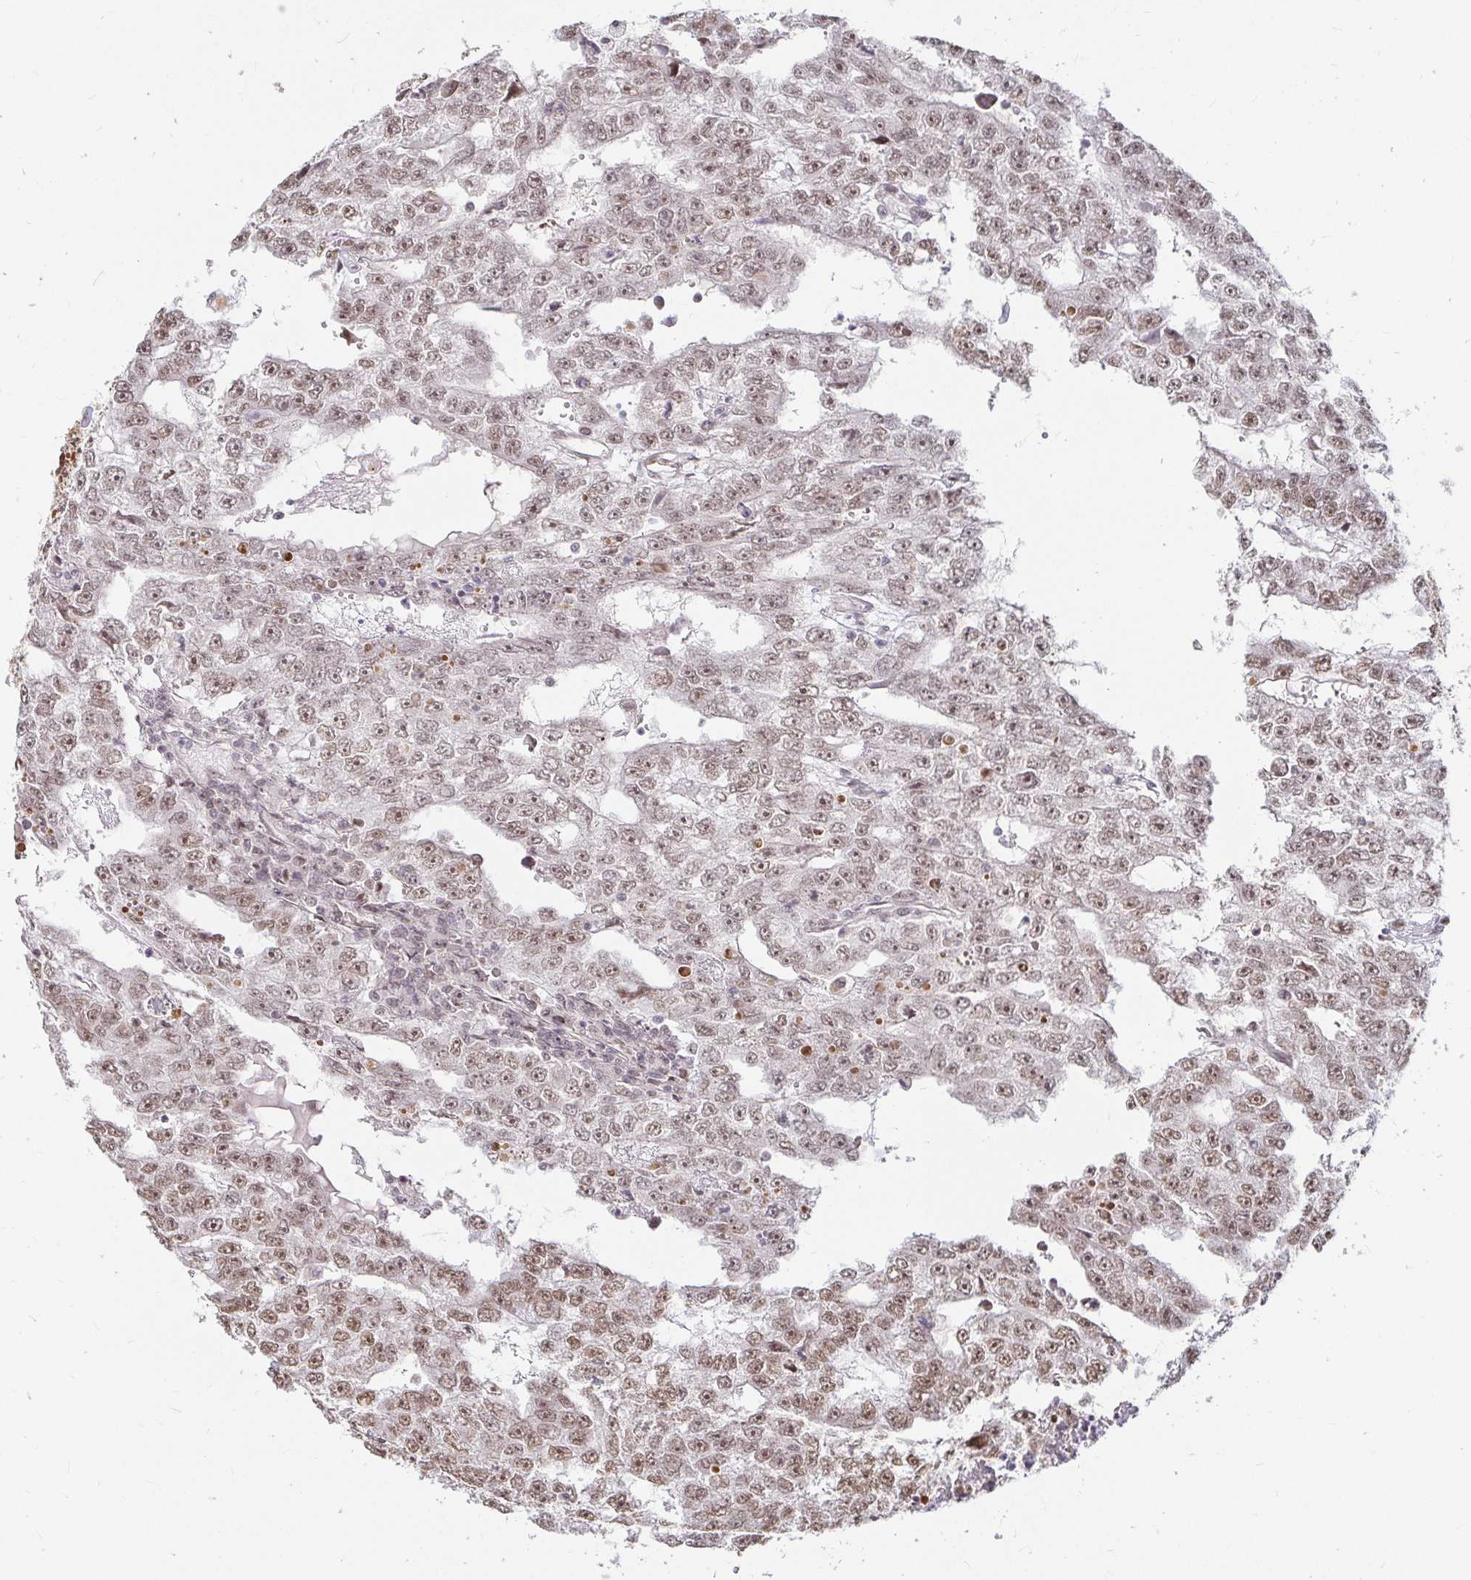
{"staining": {"intensity": "moderate", "quantity": ">75%", "location": "nuclear"}, "tissue": "testis cancer", "cell_type": "Tumor cells", "image_type": "cancer", "snomed": [{"axis": "morphology", "description": "Carcinoma, Embryonal, NOS"}, {"axis": "topography", "description": "Testis"}], "caption": "A medium amount of moderate nuclear staining is appreciated in approximately >75% of tumor cells in testis embryonal carcinoma tissue.", "gene": "HNRNPU", "patient": {"sex": "male", "age": 20}}